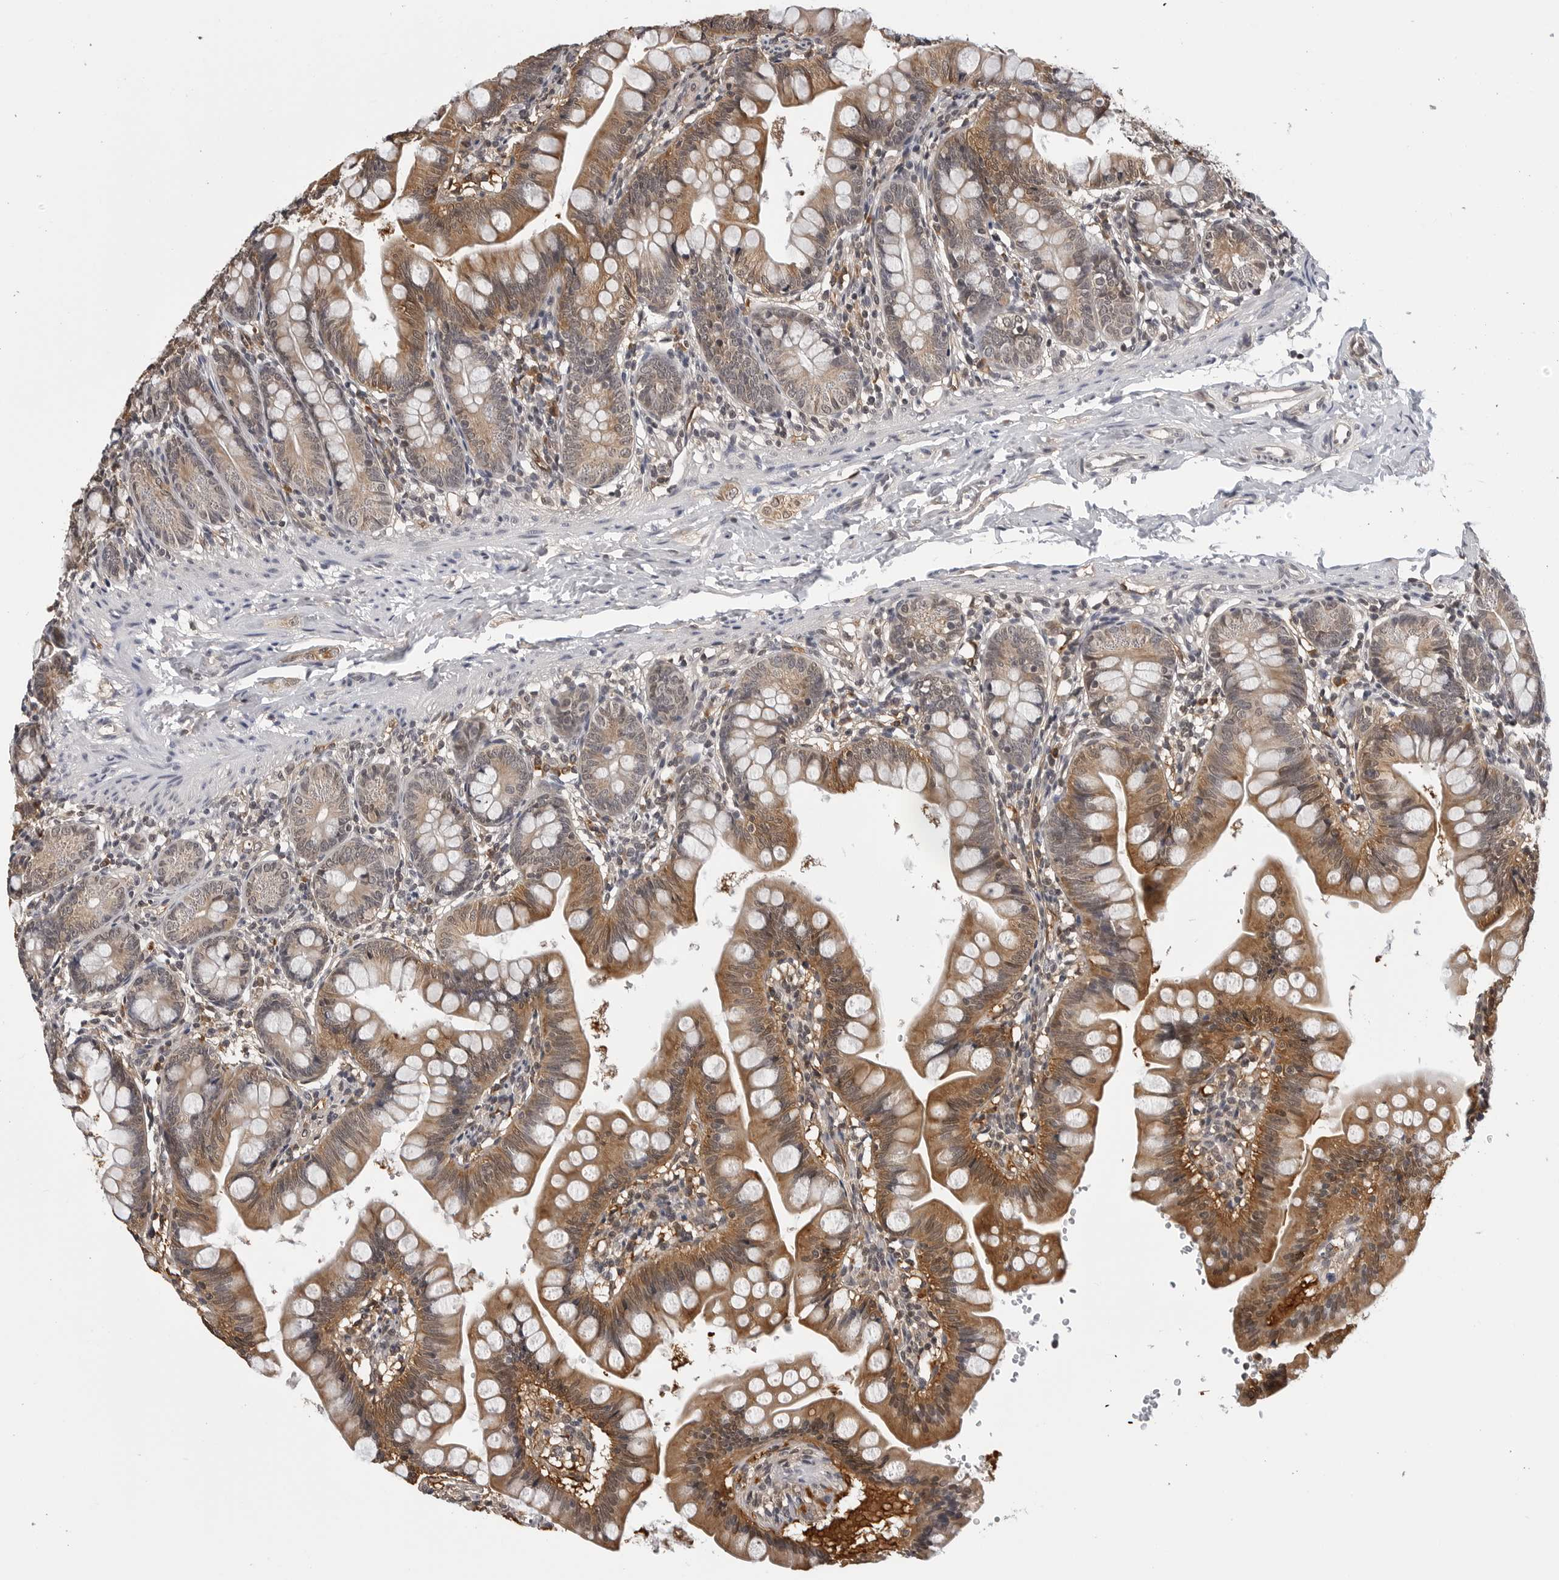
{"staining": {"intensity": "moderate", "quantity": ">75%", "location": "cytoplasmic/membranous"}, "tissue": "small intestine", "cell_type": "Glandular cells", "image_type": "normal", "snomed": [{"axis": "morphology", "description": "Normal tissue, NOS"}, {"axis": "topography", "description": "Small intestine"}], "caption": "Glandular cells show medium levels of moderate cytoplasmic/membranous expression in approximately >75% of cells in normal human small intestine.", "gene": "TRMT13", "patient": {"sex": "male", "age": 7}}